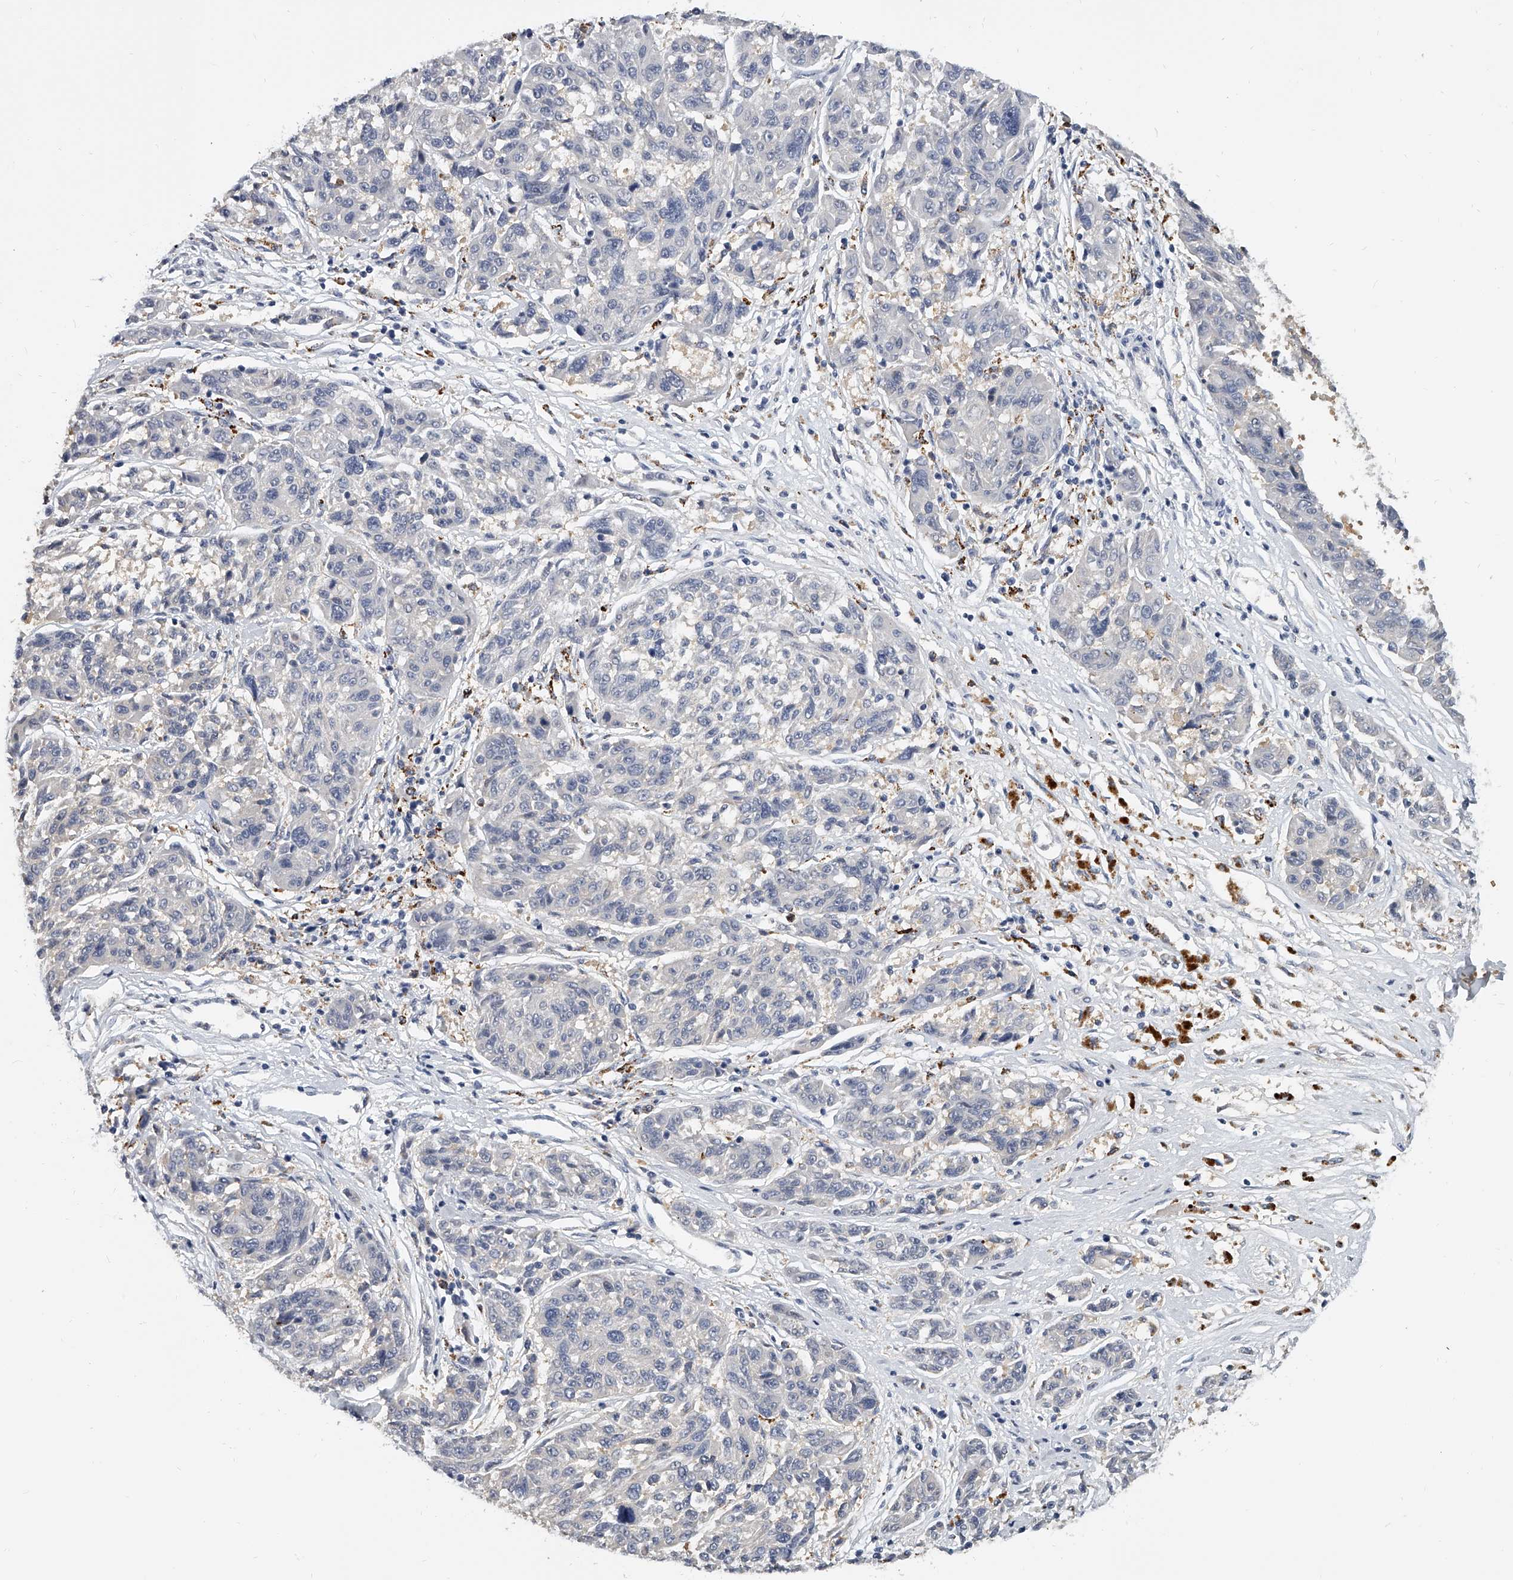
{"staining": {"intensity": "negative", "quantity": "none", "location": "none"}, "tissue": "melanoma", "cell_type": "Tumor cells", "image_type": "cancer", "snomed": [{"axis": "morphology", "description": "Malignant melanoma, NOS"}, {"axis": "topography", "description": "Skin"}], "caption": "Micrograph shows no protein expression in tumor cells of melanoma tissue.", "gene": "KLHL7", "patient": {"sex": "male", "age": 53}}